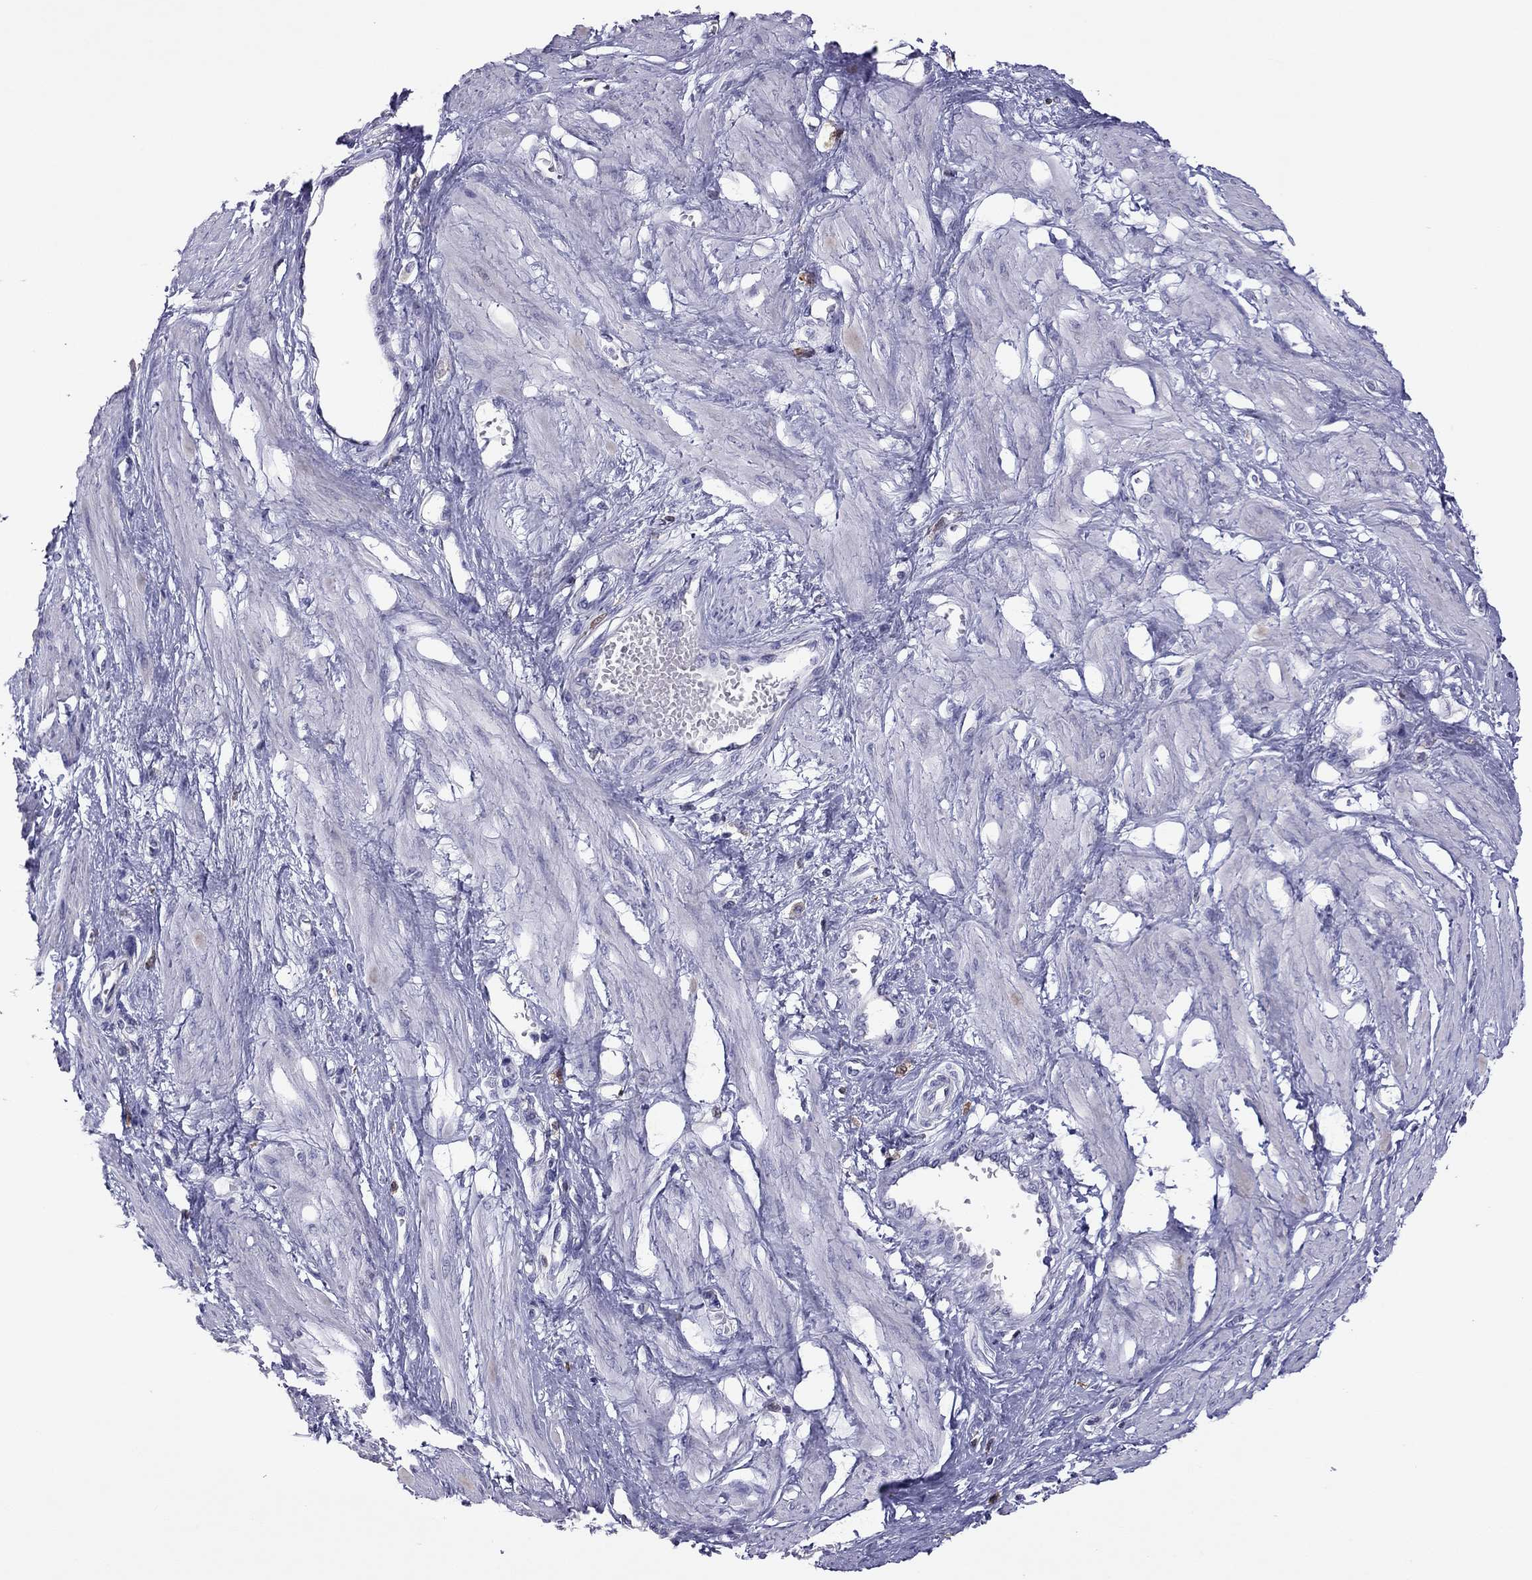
{"staining": {"intensity": "negative", "quantity": "none", "location": "none"}, "tissue": "smooth muscle", "cell_type": "Smooth muscle cells", "image_type": "normal", "snomed": [{"axis": "morphology", "description": "Normal tissue, NOS"}, {"axis": "topography", "description": "Smooth muscle"}, {"axis": "topography", "description": "Uterus"}], "caption": "DAB (3,3'-diaminobenzidine) immunohistochemical staining of benign smooth muscle reveals no significant expression in smooth muscle cells.", "gene": "PPP1R3A", "patient": {"sex": "female", "age": 39}}